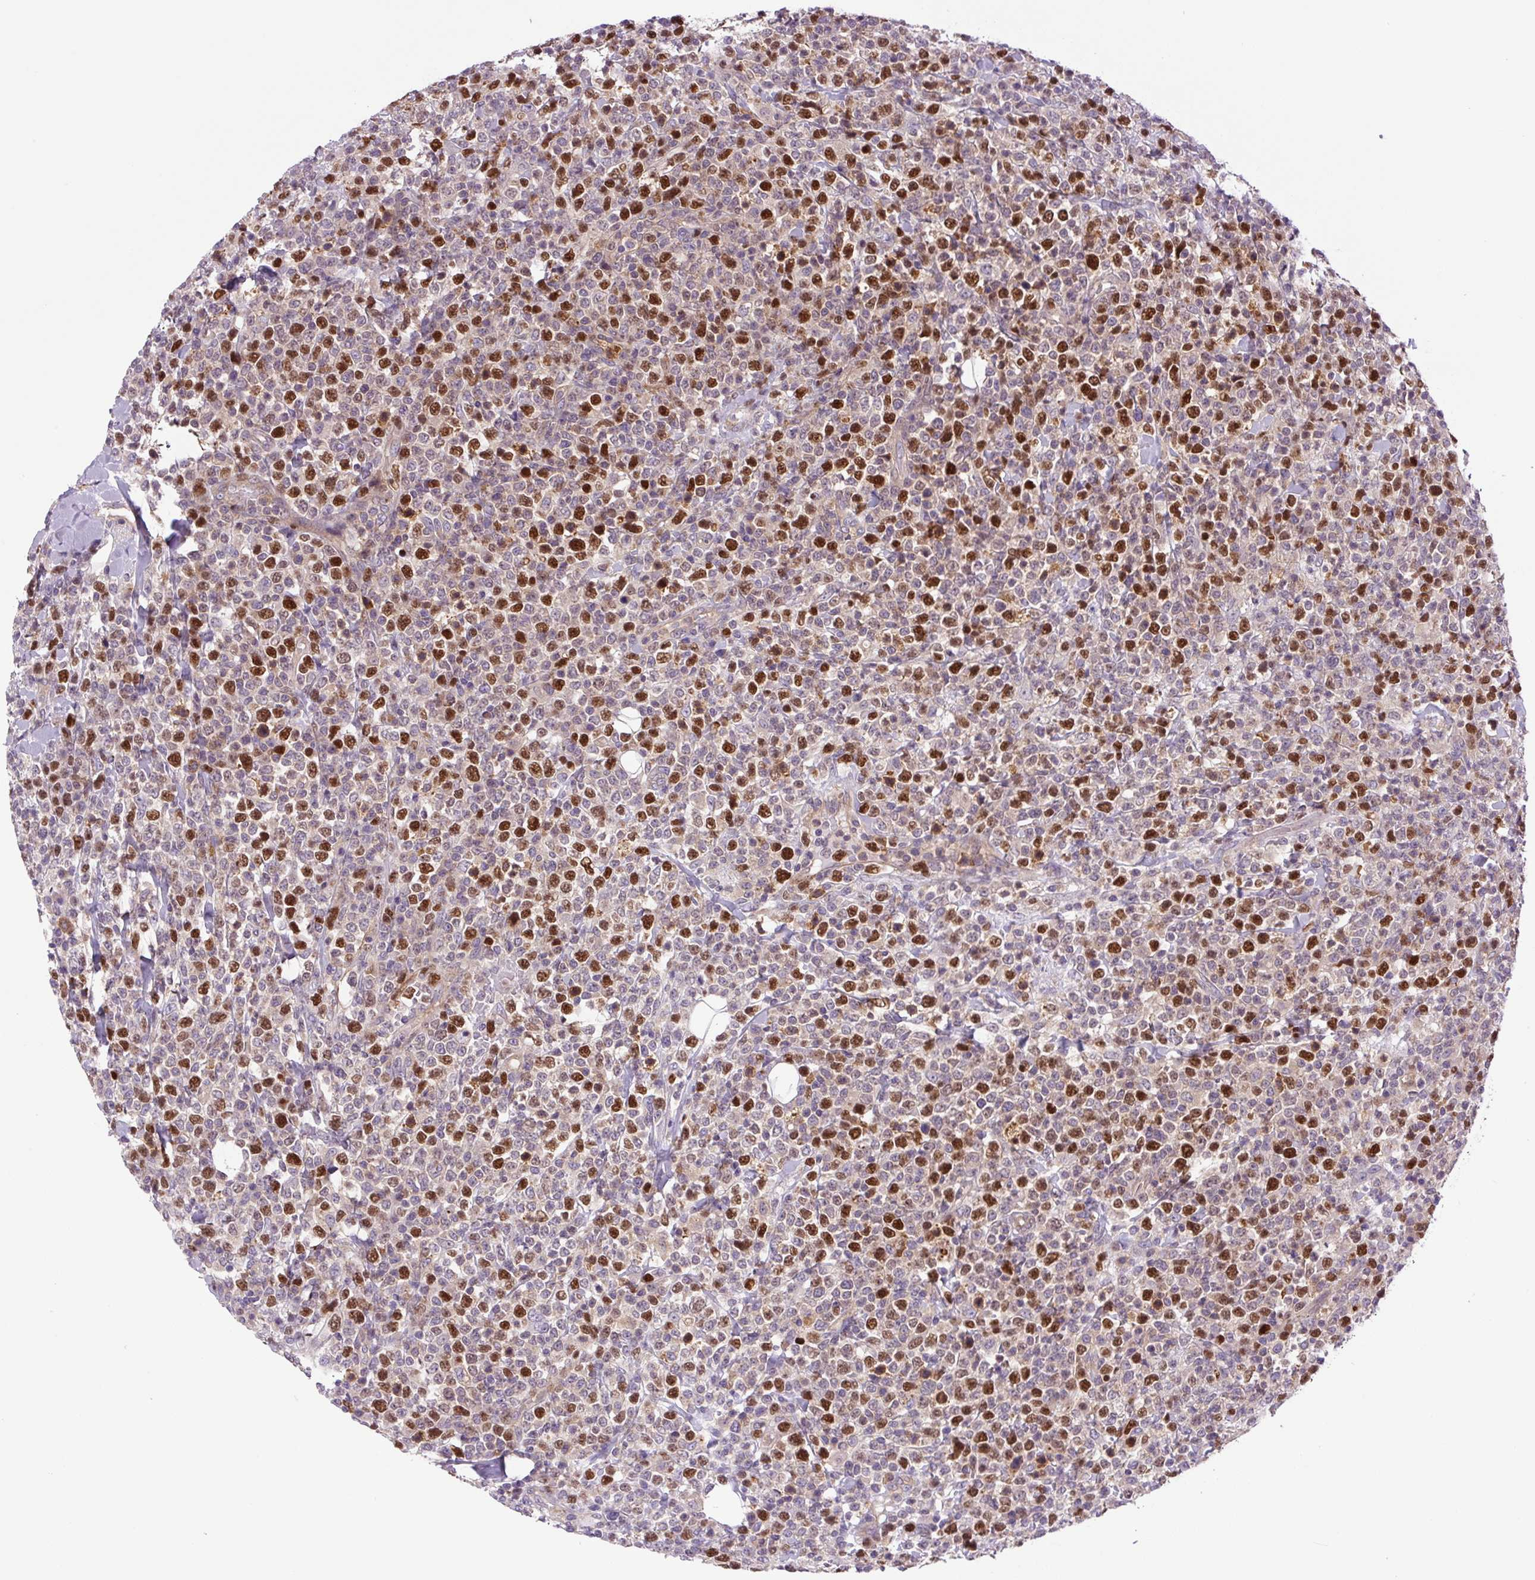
{"staining": {"intensity": "strong", "quantity": "25%-75%", "location": "nuclear"}, "tissue": "lymphoma", "cell_type": "Tumor cells", "image_type": "cancer", "snomed": [{"axis": "morphology", "description": "Malignant lymphoma, non-Hodgkin's type, High grade"}, {"axis": "topography", "description": "Colon"}], "caption": "High-grade malignant lymphoma, non-Hodgkin's type stained with a protein marker exhibits strong staining in tumor cells.", "gene": "KIFC1", "patient": {"sex": "female", "age": 53}}